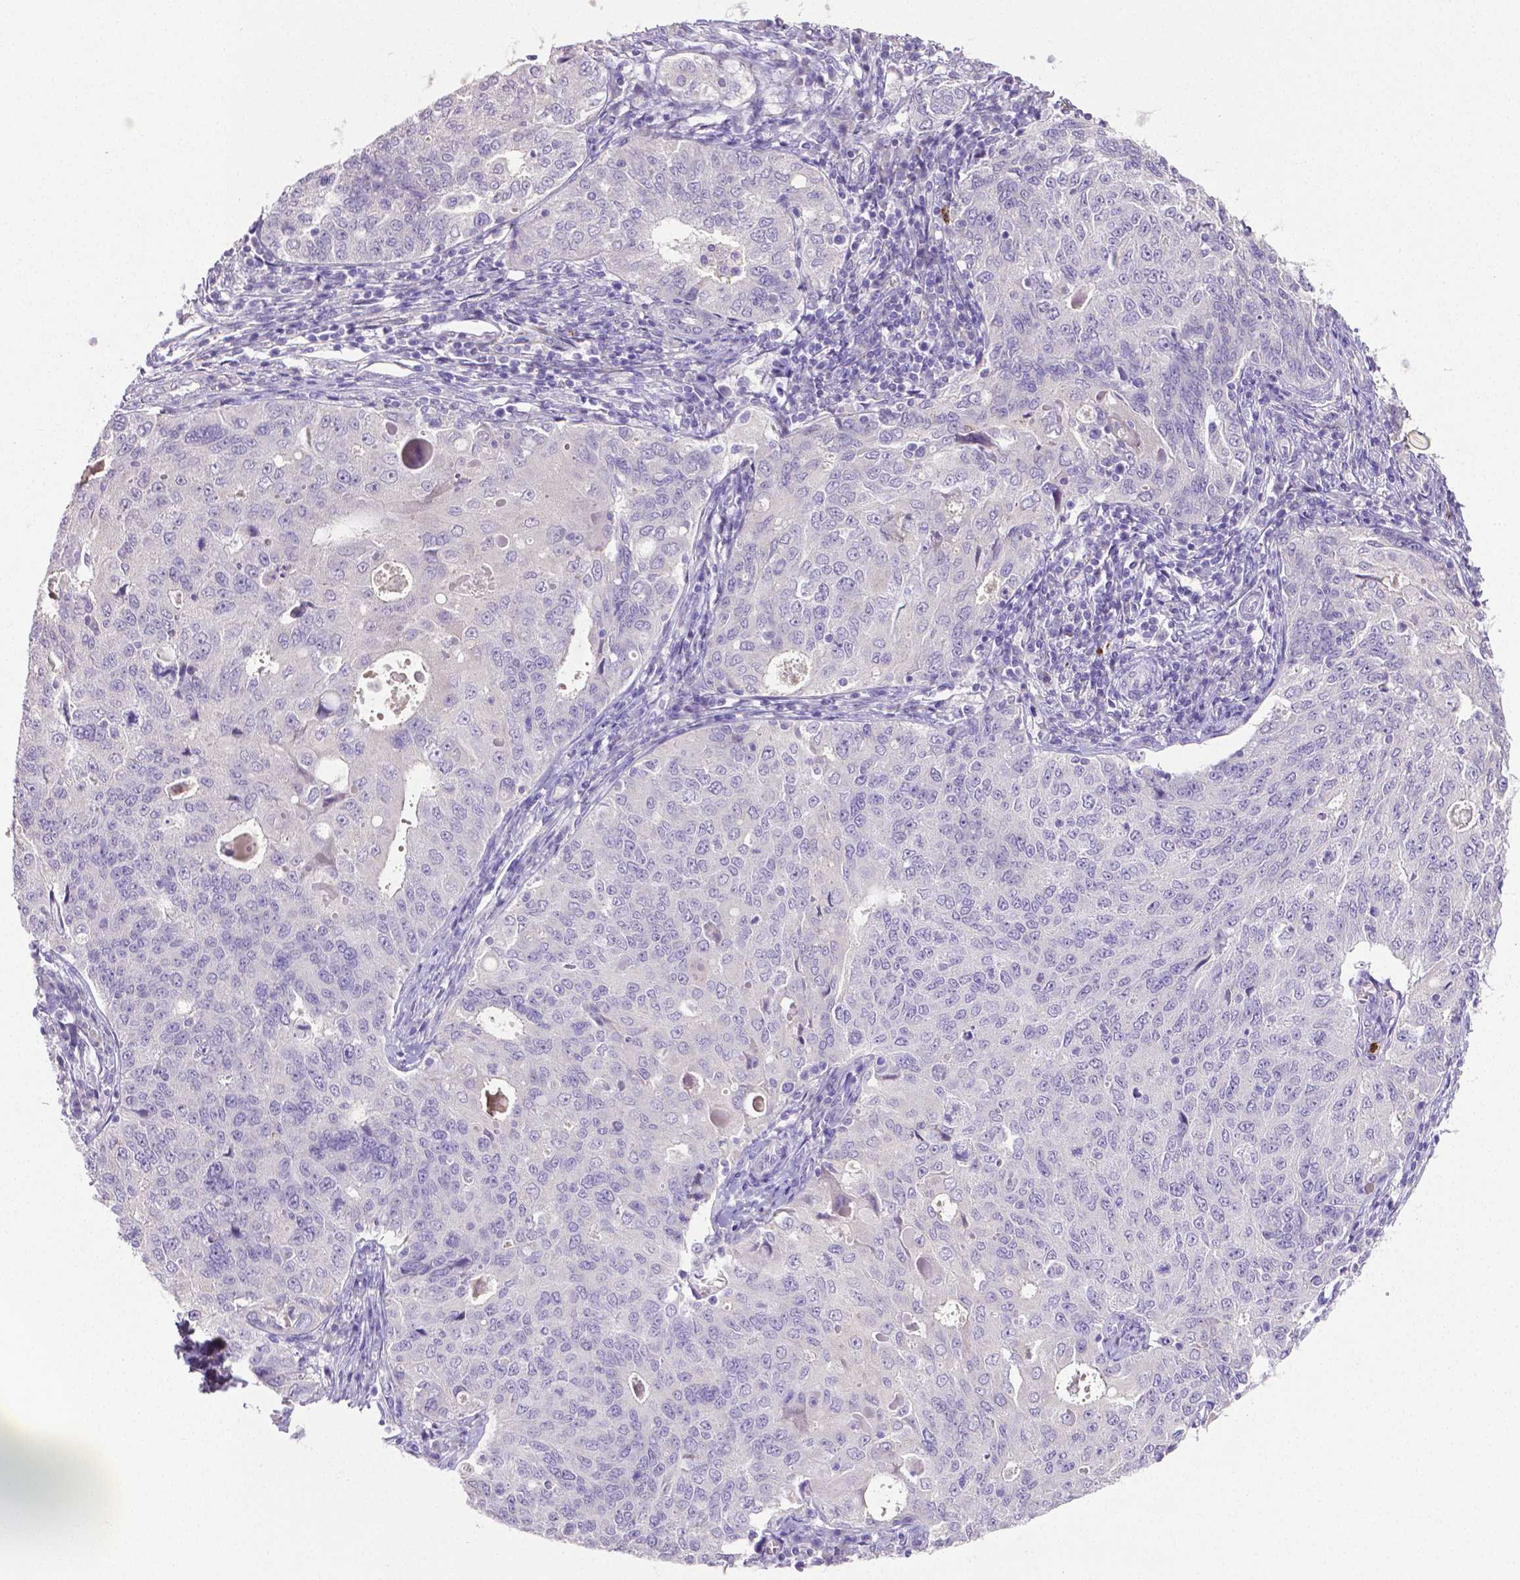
{"staining": {"intensity": "negative", "quantity": "none", "location": "none"}, "tissue": "endometrial cancer", "cell_type": "Tumor cells", "image_type": "cancer", "snomed": [{"axis": "morphology", "description": "Adenocarcinoma, NOS"}, {"axis": "topography", "description": "Endometrium"}], "caption": "Micrograph shows no significant protein expression in tumor cells of endometrial adenocarcinoma.", "gene": "MMP9", "patient": {"sex": "female", "age": 43}}